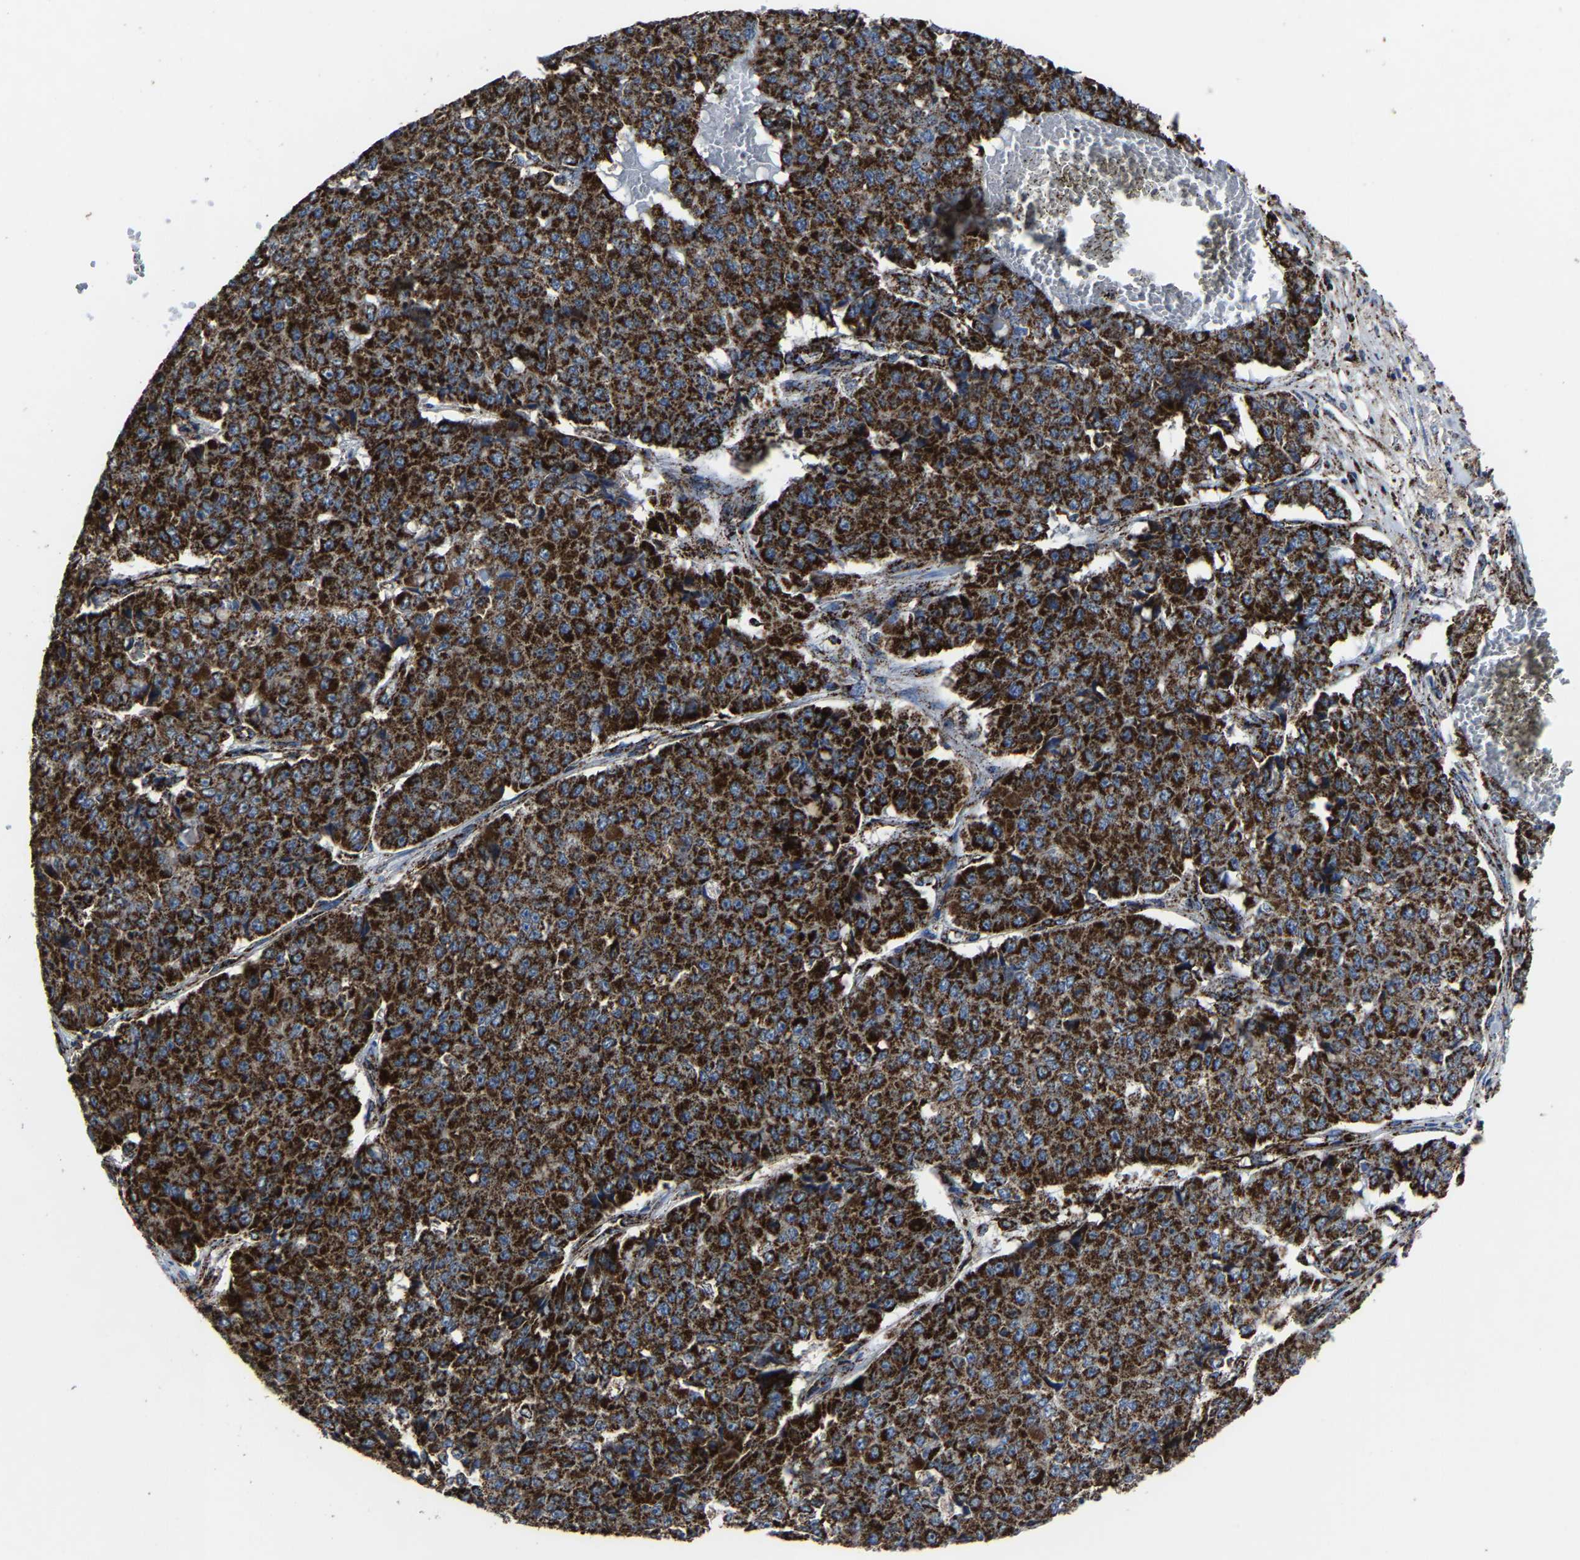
{"staining": {"intensity": "strong", "quantity": ">75%", "location": "cytoplasmic/membranous"}, "tissue": "pancreatic cancer", "cell_type": "Tumor cells", "image_type": "cancer", "snomed": [{"axis": "morphology", "description": "Adenocarcinoma, NOS"}, {"axis": "topography", "description": "Pancreas"}], "caption": "IHC photomicrograph of adenocarcinoma (pancreatic) stained for a protein (brown), which displays high levels of strong cytoplasmic/membranous expression in approximately >75% of tumor cells.", "gene": "NDUFV3", "patient": {"sex": "male", "age": 50}}